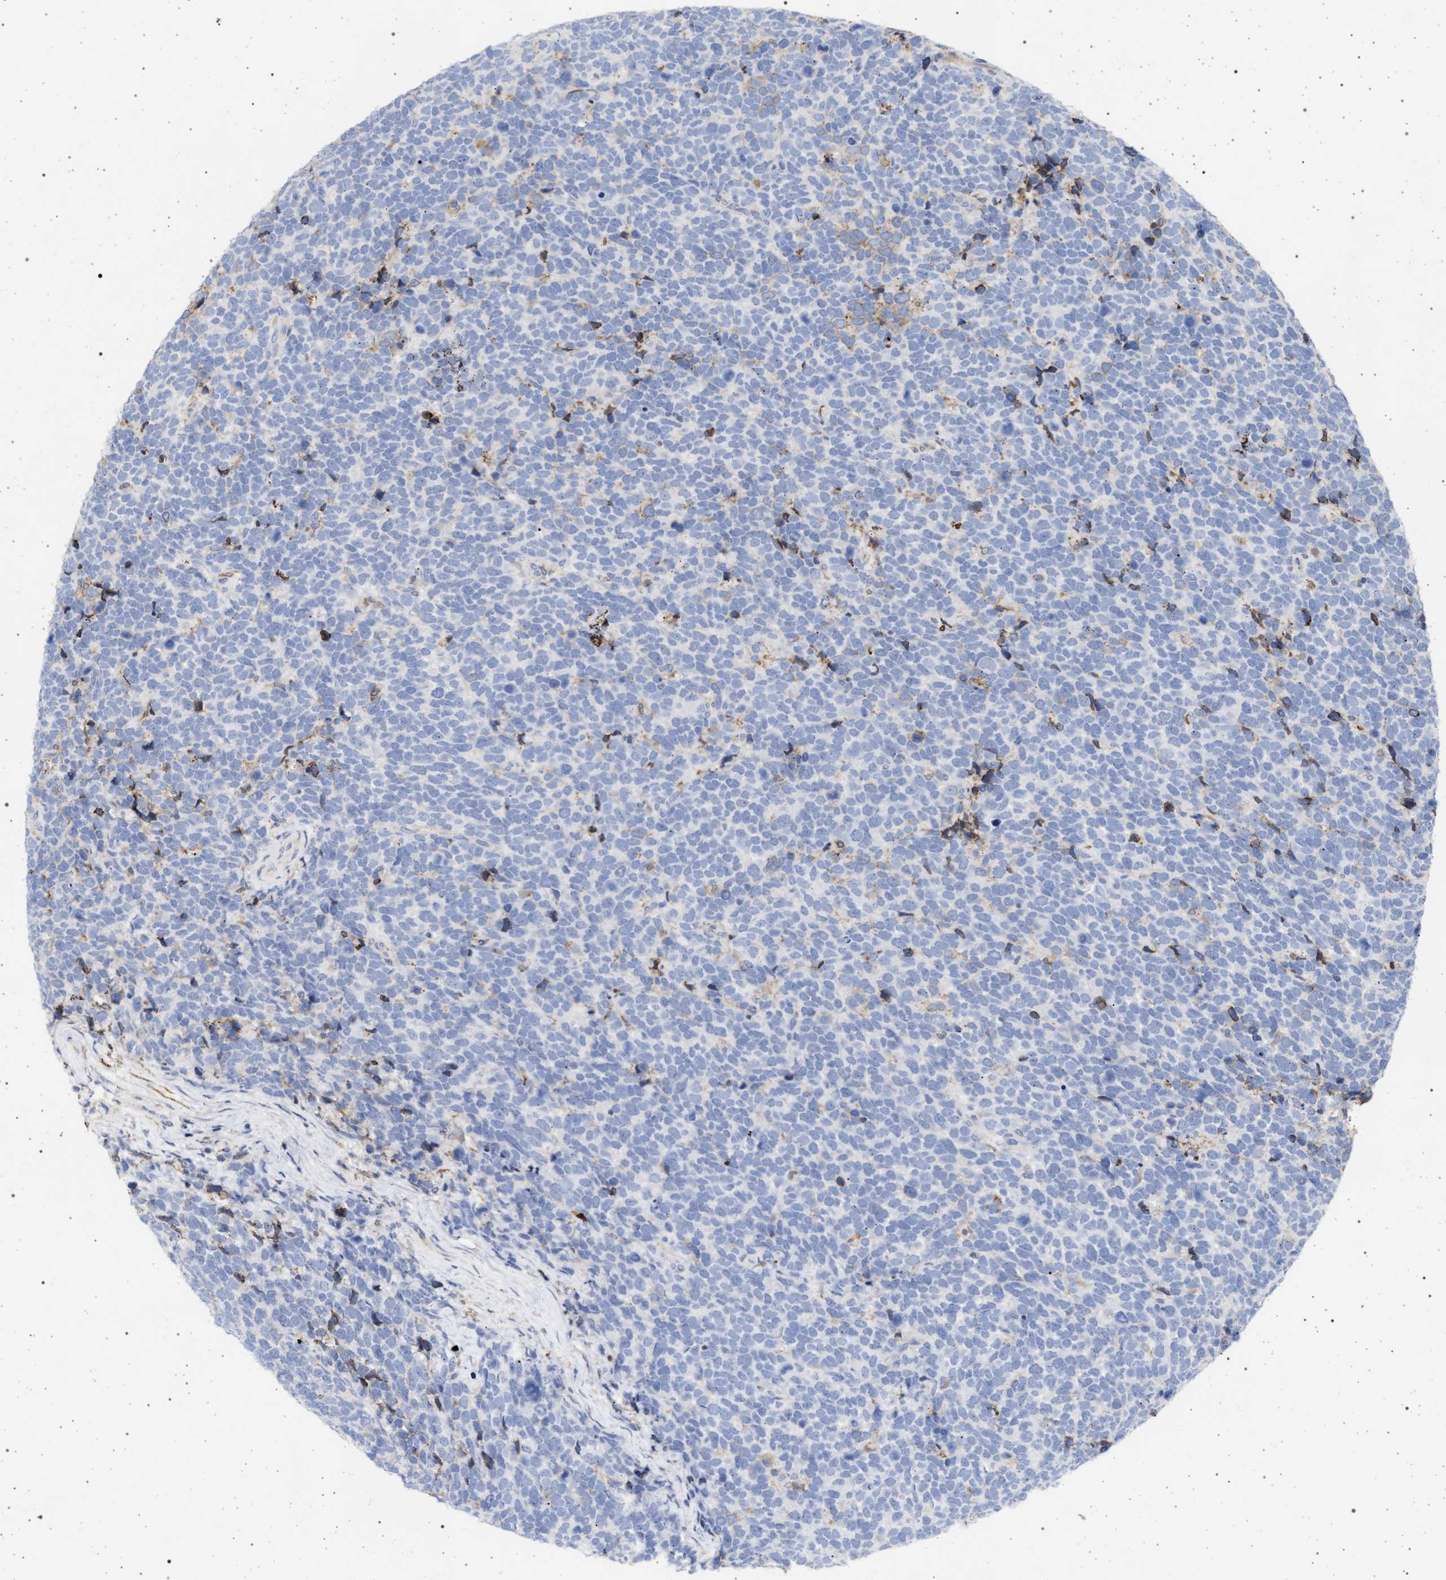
{"staining": {"intensity": "negative", "quantity": "none", "location": "none"}, "tissue": "urothelial cancer", "cell_type": "Tumor cells", "image_type": "cancer", "snomed": [{"axis": "morphology", "description": "Urothelial carcinoma, High grade"}, {"axis": "topography", "description": "Urinary bladder"}], "caption": "Immunohistochemistry (IHC) photomicrograph of neoplastic tissue: human urothelial carcinoma (high-grade) stained with DAB exhibits no significant protein expression in tumor cells.", "gene": "PLG", "patient": {"sex": "female", "age": 82}}